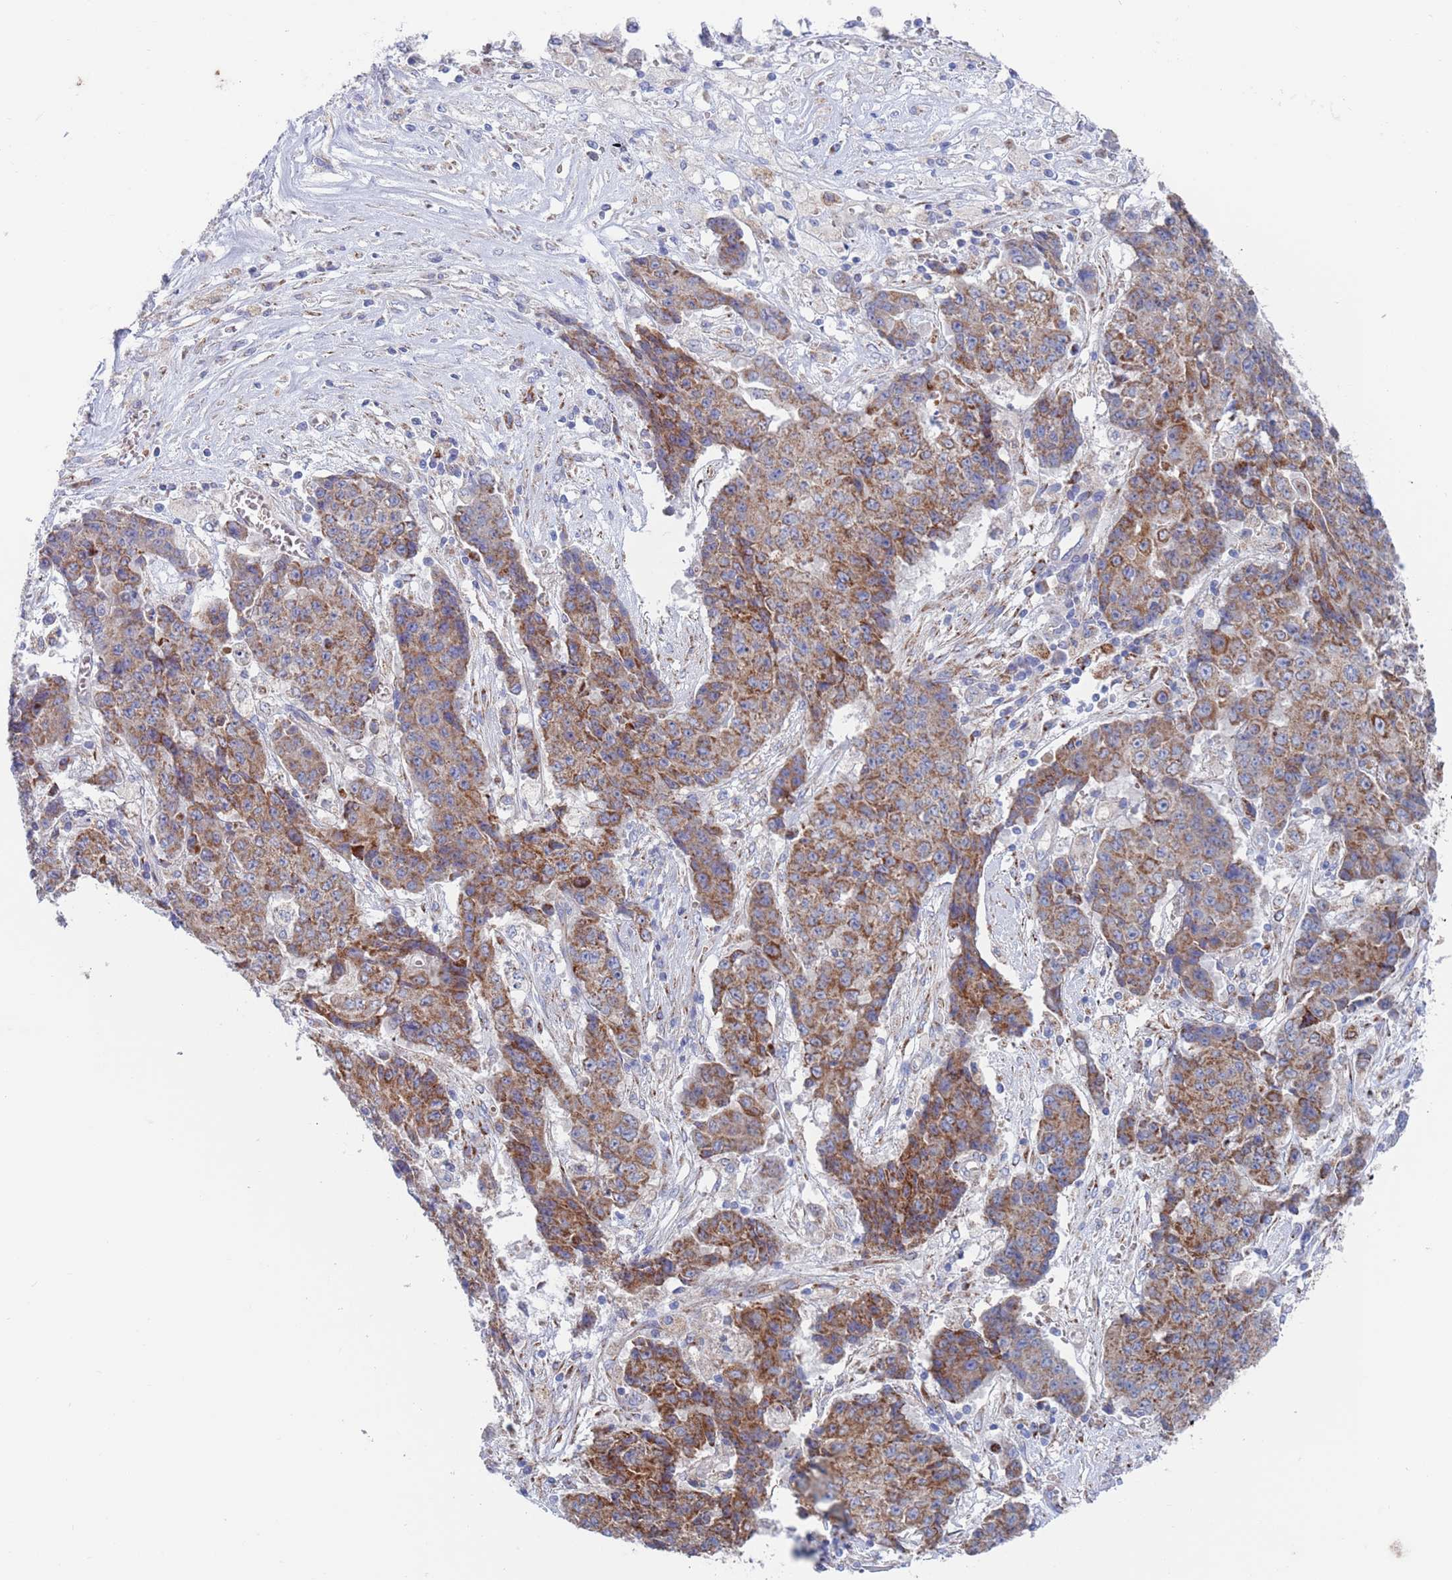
{"staining": {"intensity": "strong", "quantity": ">75%", "location": "cytoplasmic/membranous"}, "tissue": "ovarian cancer", "cell_type": "Tumor cells", "image_type": "cancer", "snomed": [{"axis": "morphology", "description": "Carcinoma, endometroid"}, {"axis": "topography", "description": "Ovary"}], "caption": "Immunohistochemical staining of ovarian cancer shows strong cytoplasmic/membranous protein expression in about >75% of tumor cells. The protein of interest is shown in brown color, while the nuclei are stained blue.", "gene": "CHCHD6", "patient": {"sex": "female", "age": 42}}